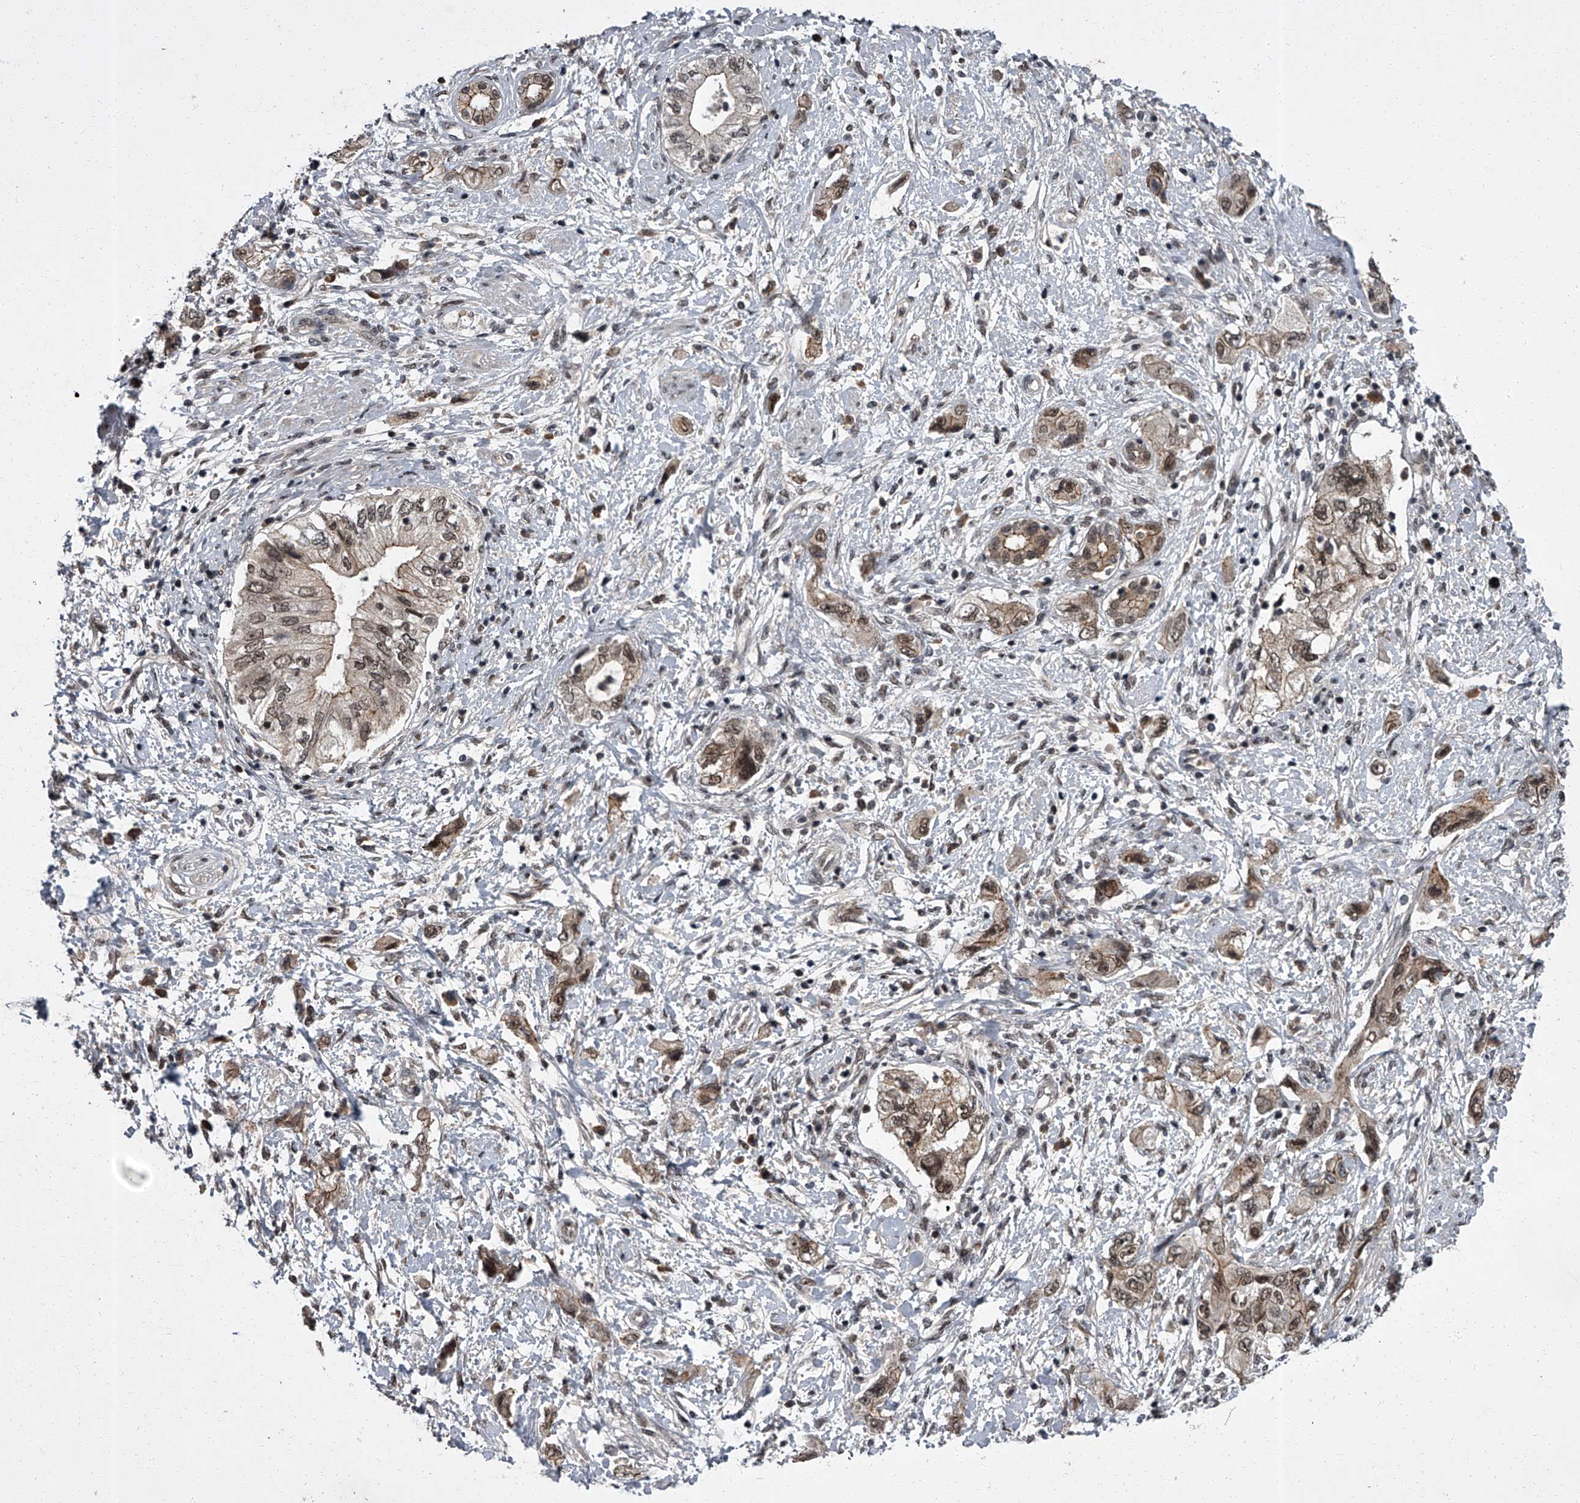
{"staining": {"intensity": "moderate", "quantity": ">75%", "location": "cytoplasmic/membranous,nuclear"}, "tissue": "pancreatic cancer", "cell_type": "Tumor cells", "image_type": "cancer", "snomed": [{"axis": "morphology", "description": "Adenocarcinoma, NOS"}, {"axis": "topography", "description": "Pancreas"}], "caption": "Pancreatic cancer (adenocarcinoma) was stained to show a protein in brown. There is medium levels of moderate cytoplasmic/membranous and nuclear staining in about >75% of tumor cells. The staining was performed using DAB (3,3'-diaminobenzidine), with brown indicating positive protein expression. Nuclei are stained blue with hematoxylin.", "gene": "ZNF518B", "patient": {"sex": "female", "age": 73}}